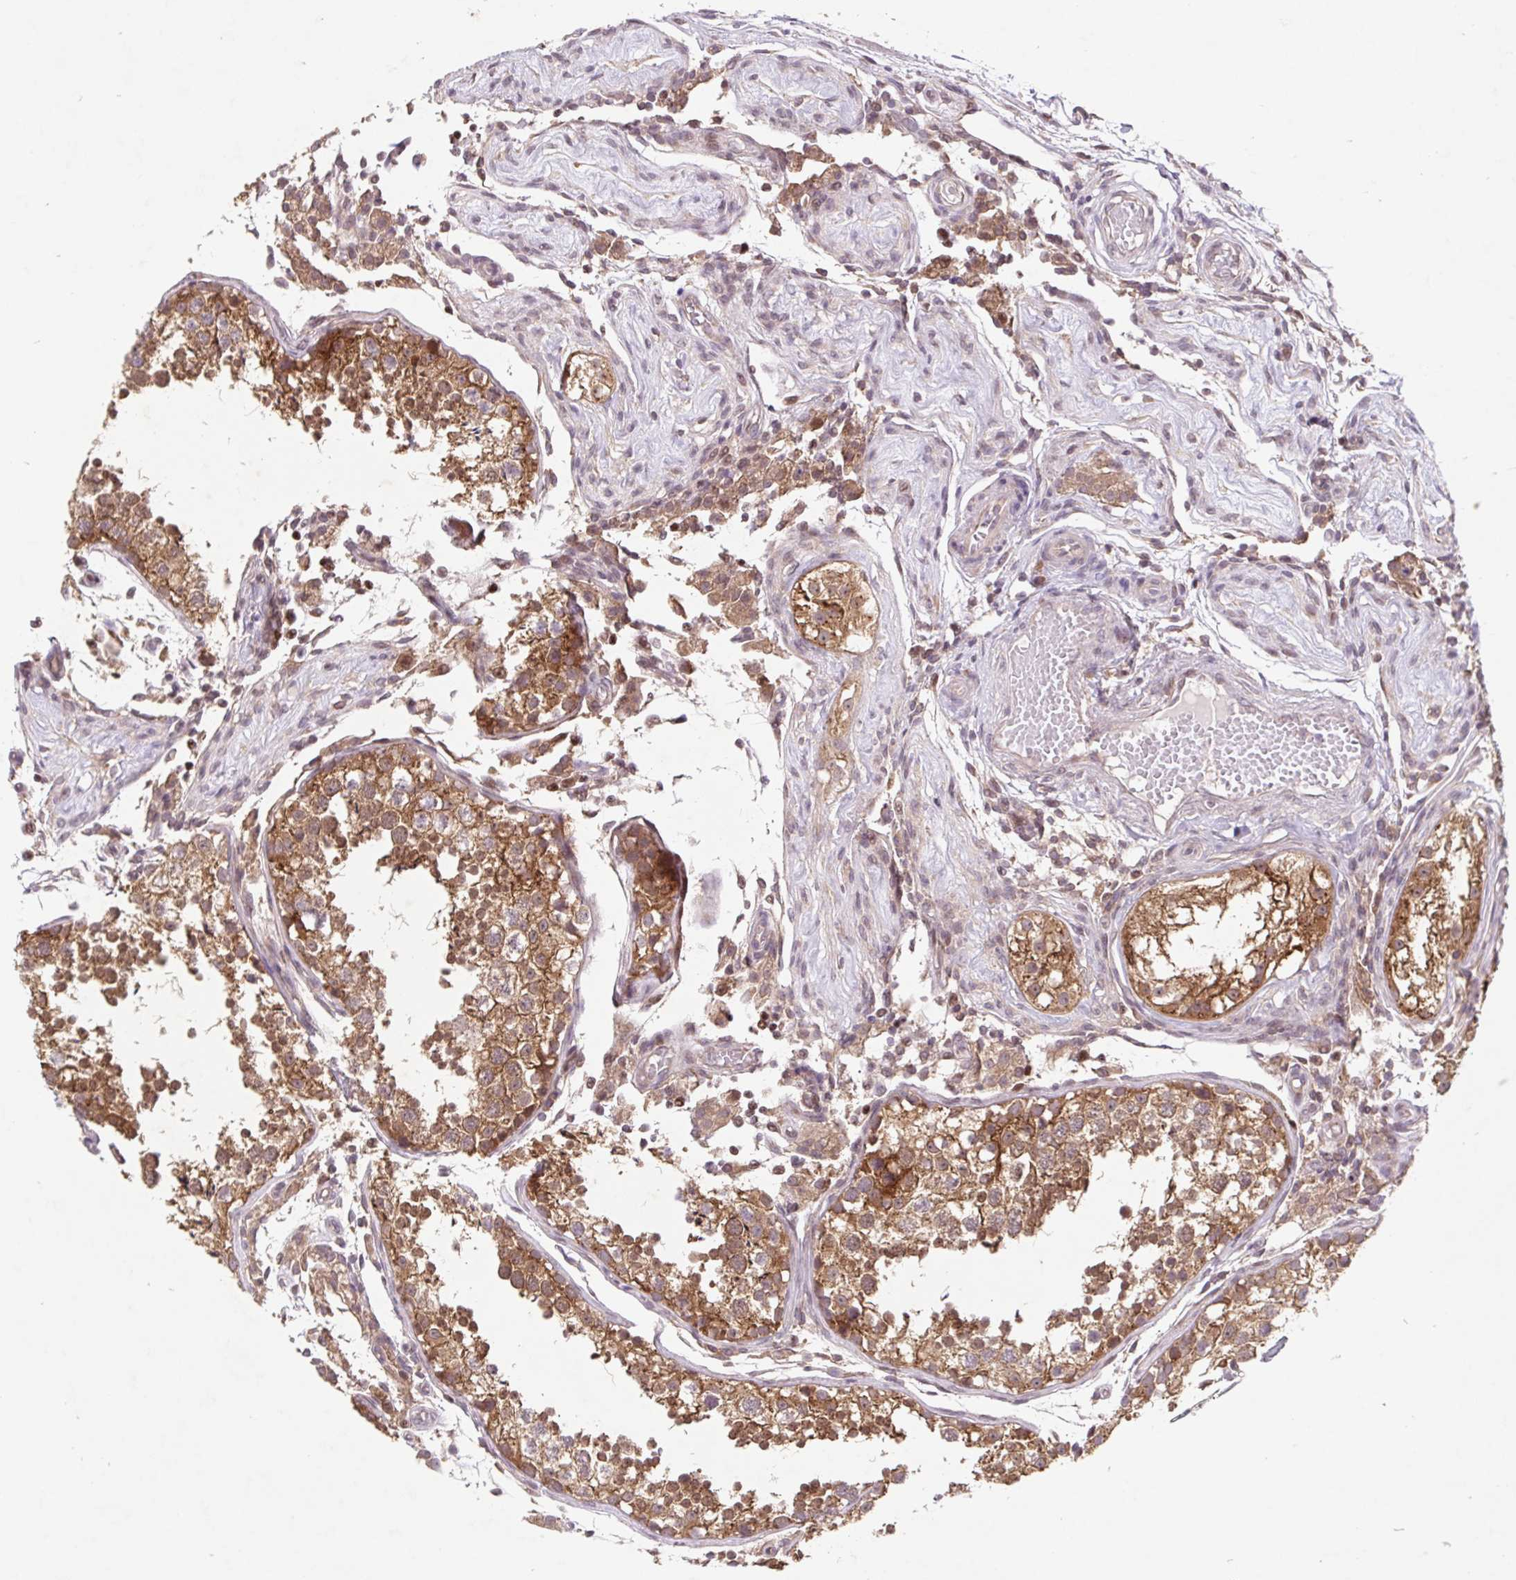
{"staining": {"intensity": "moderate", "quantity": ">75%", "location": "cytoplasmic/membranous"}, "tissue": "testis", "cell_type": "Cells in seminiferous ducts", "image_type": "normal", "snomed": [{"axis": "morphology", "description": "Normal tissue, NOS"}, {"axis": "morphology", "description": "Seminoma, NOS"}, {"axis": "topography", "description": "Testis"}], "caption": "Immunohistochemistry (IHC) of normal human testis demonstrates medium levels of moderate cytoplasmic/membranous staining in about >75% of cells in seminiferous ducts. Using DAB (brown) and hematoxylin (blue) stains, captured at high magnification using brightfield microscopy.", "gene": "HFE", "patient": {"sex": "male", "age": 29}}